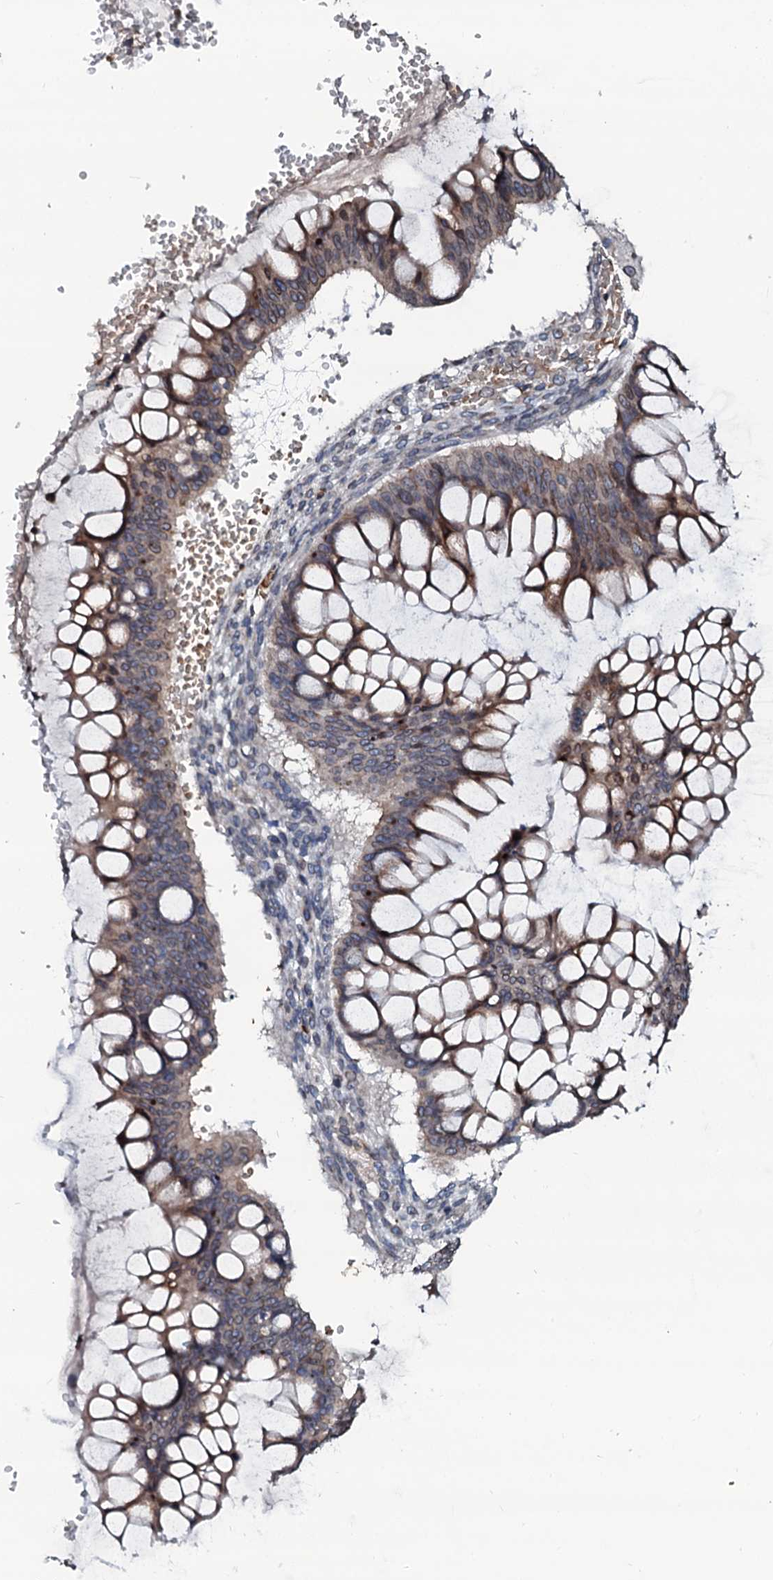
{"staining": {"intensity": "weak", "quantity": "<25%", "location": "cytoplasmic/membranous"}, "tissue": "ovarian cancer", "cell_type": "Tumor cells", "image_type": "cancer", "snomed": [{"axis": "morphology", "description": "Cystadenocarcinoma, mucinous, NOS"}, {"axis": "topography", "description": "Ovary"}], "caption": "There is no significant staining in tumor cells of ovarian cancer.", "gene": "NRP2", "patient": {"sex": "female", "age": 73}}